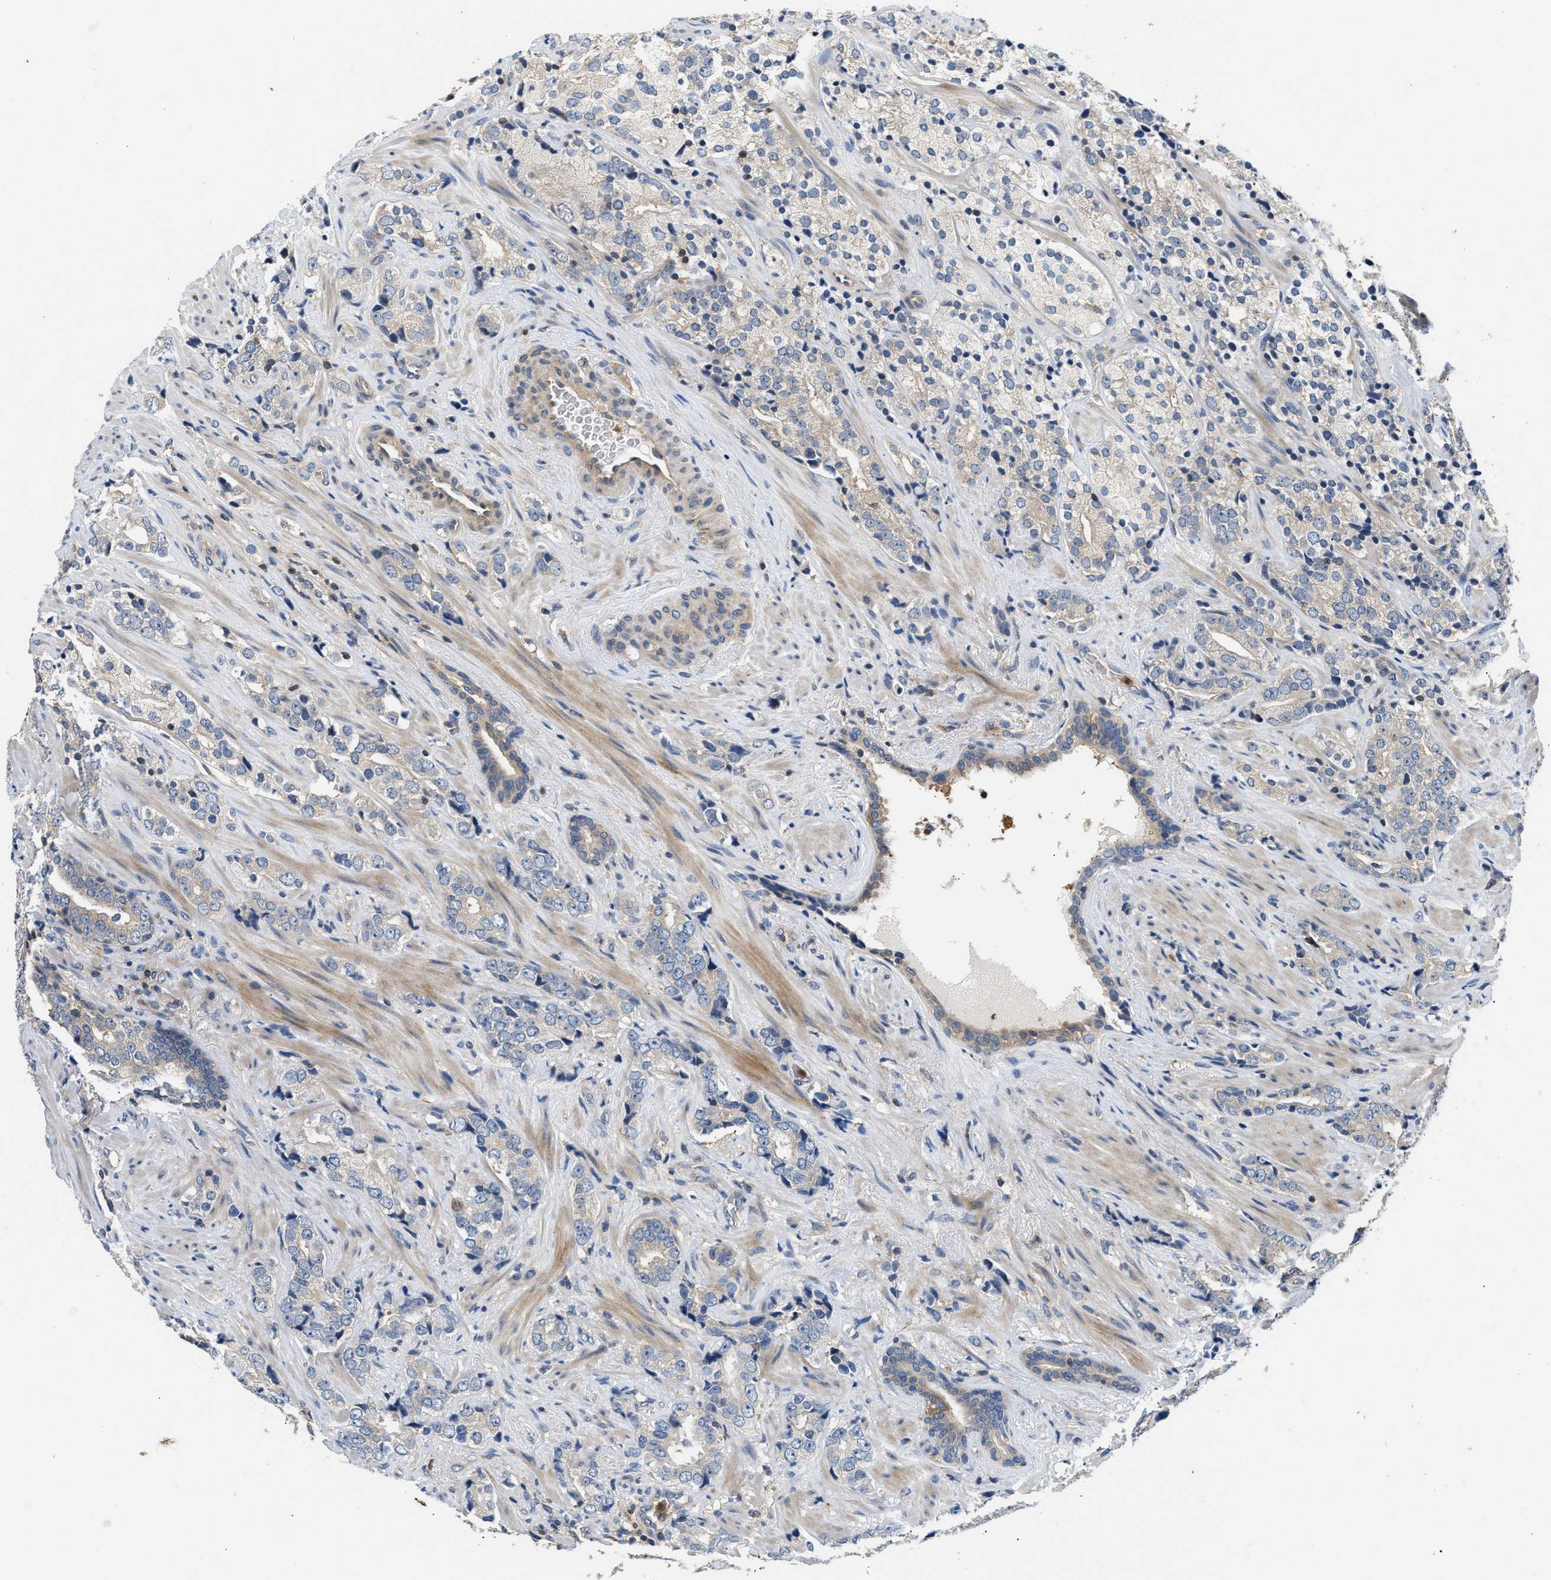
{"staining": {"intensity": "negative", "quantity": "none", "location": "none"}, "tissue": "prostate cancer", "cell_type": "Tumor cells", "image_type": "cancer", "snomed": [{"axis": "morphology", "description": "Adenocarcinoma, High grade"}, {"axis": "topography", "description": "Prostate"}], "caption": "This is a histopathology image of IHC staining of adenocarcinoma (high-grade) (prostate), which shows no expression in tumor cells. (Stains: DAB (3,3'-diaminobenzidine) immunohistochemistry with hematoxylin counter stain, Microscopy: brightfield microscopy at high magnification).", "gene": "CHUK", "patient": {"sex": "male", "age": 71}}